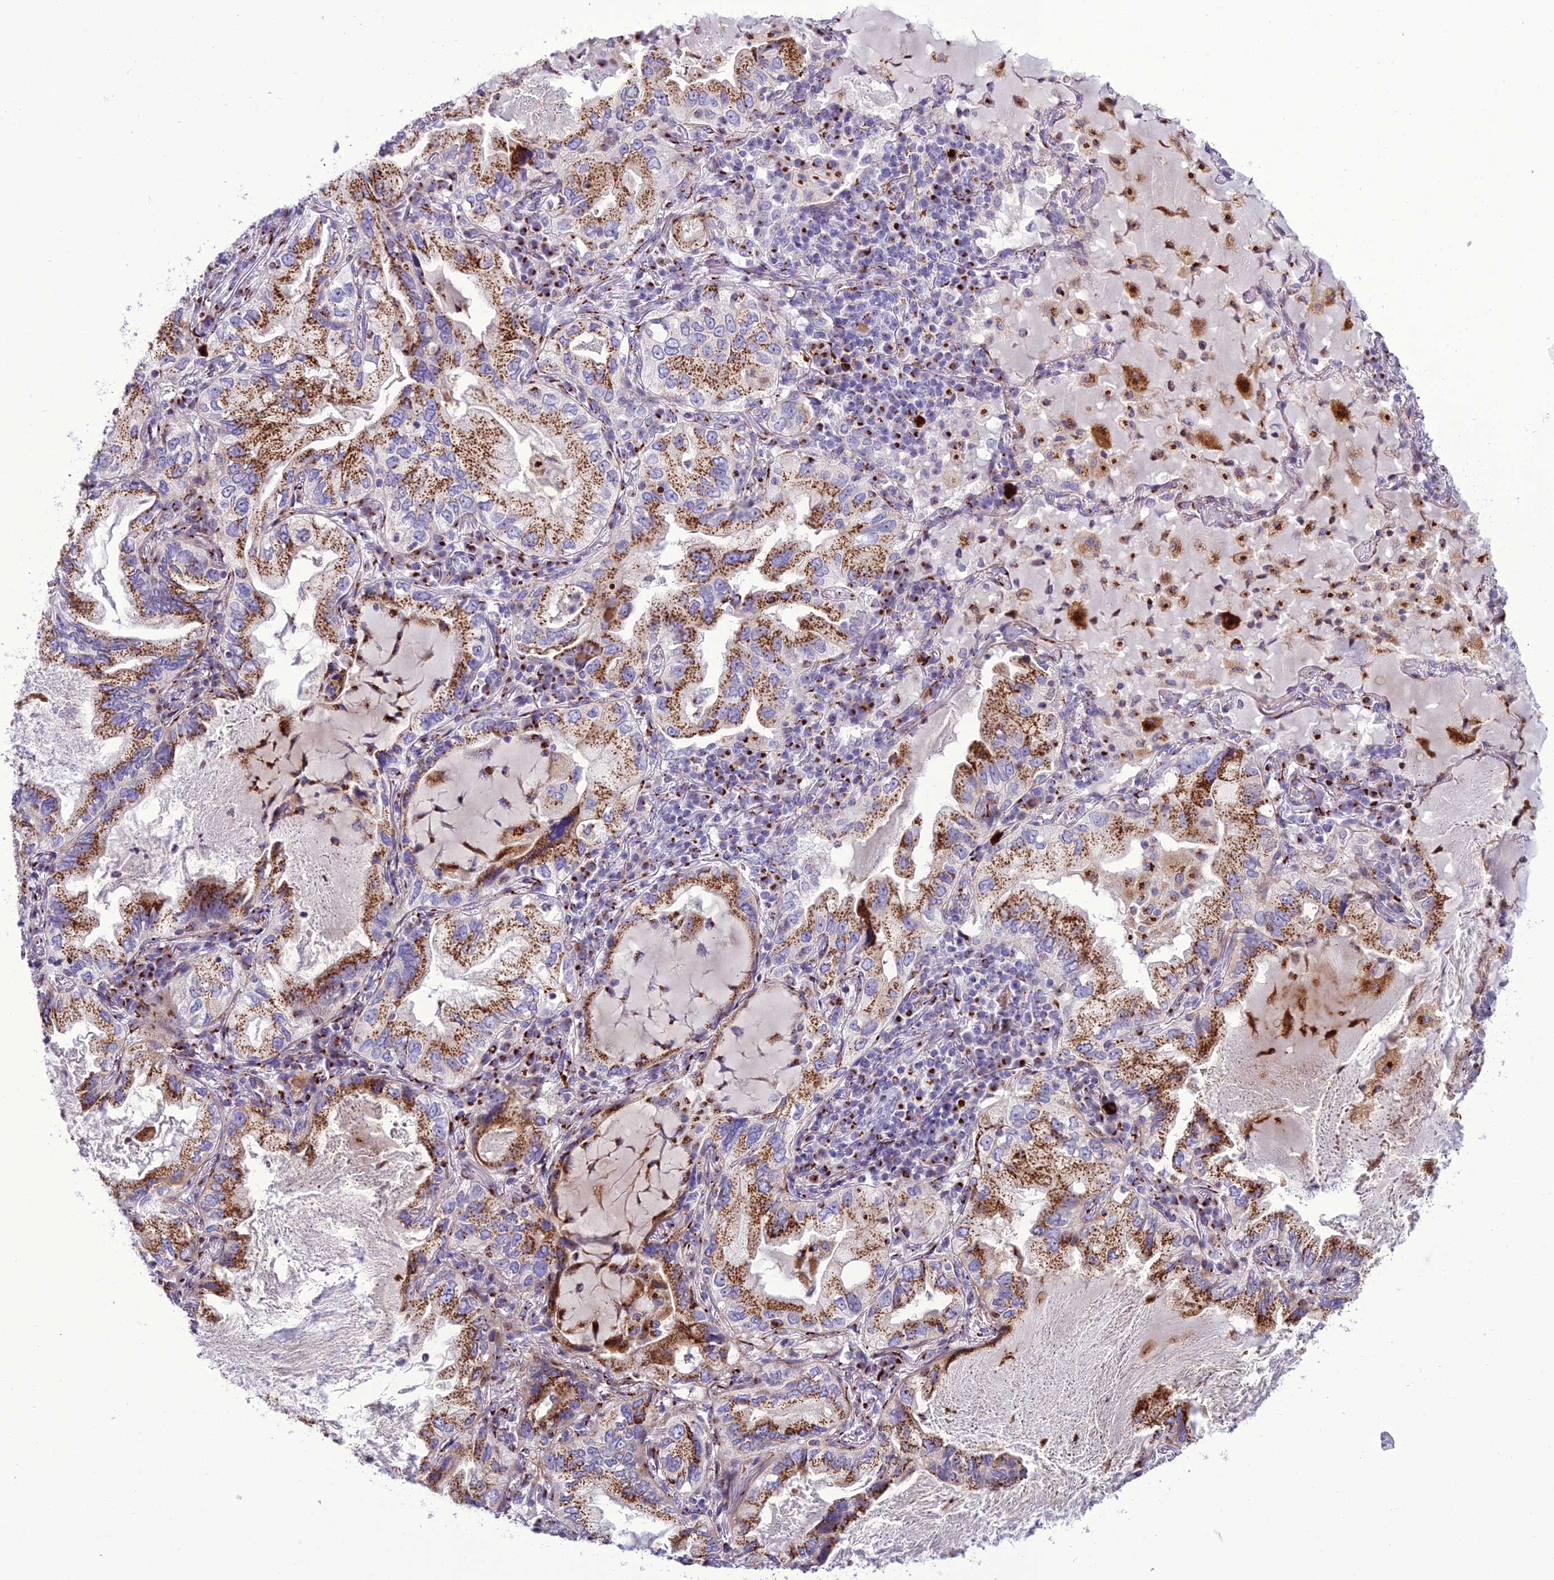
{"staining": {"intensity": "strong", "quantity": ">75%", "location": "cytoplasmic/membranous"}, "tissue": "lung cancer", "cell_type": "Tumor cells", "image_type": "cancer", "snomed": [{"axis": "morphology", "description": "Adenocarcinoma, NOS"}, {"axis": "topography", "description": "Lung"}], "caption": "IHC (DAB (3,3'-diaminobenzidine)) staining of lung adenocarcinoma displays strong cytoplasmic/membranous protein positivity in about >75% of tumor cells. The staining was performed using DAB, with brown indicating positive protein expression. Nuclei are stained blue with hematoxylin.", "gene": "GOLM2", "patient": {"sex": "female", "age": 69}}